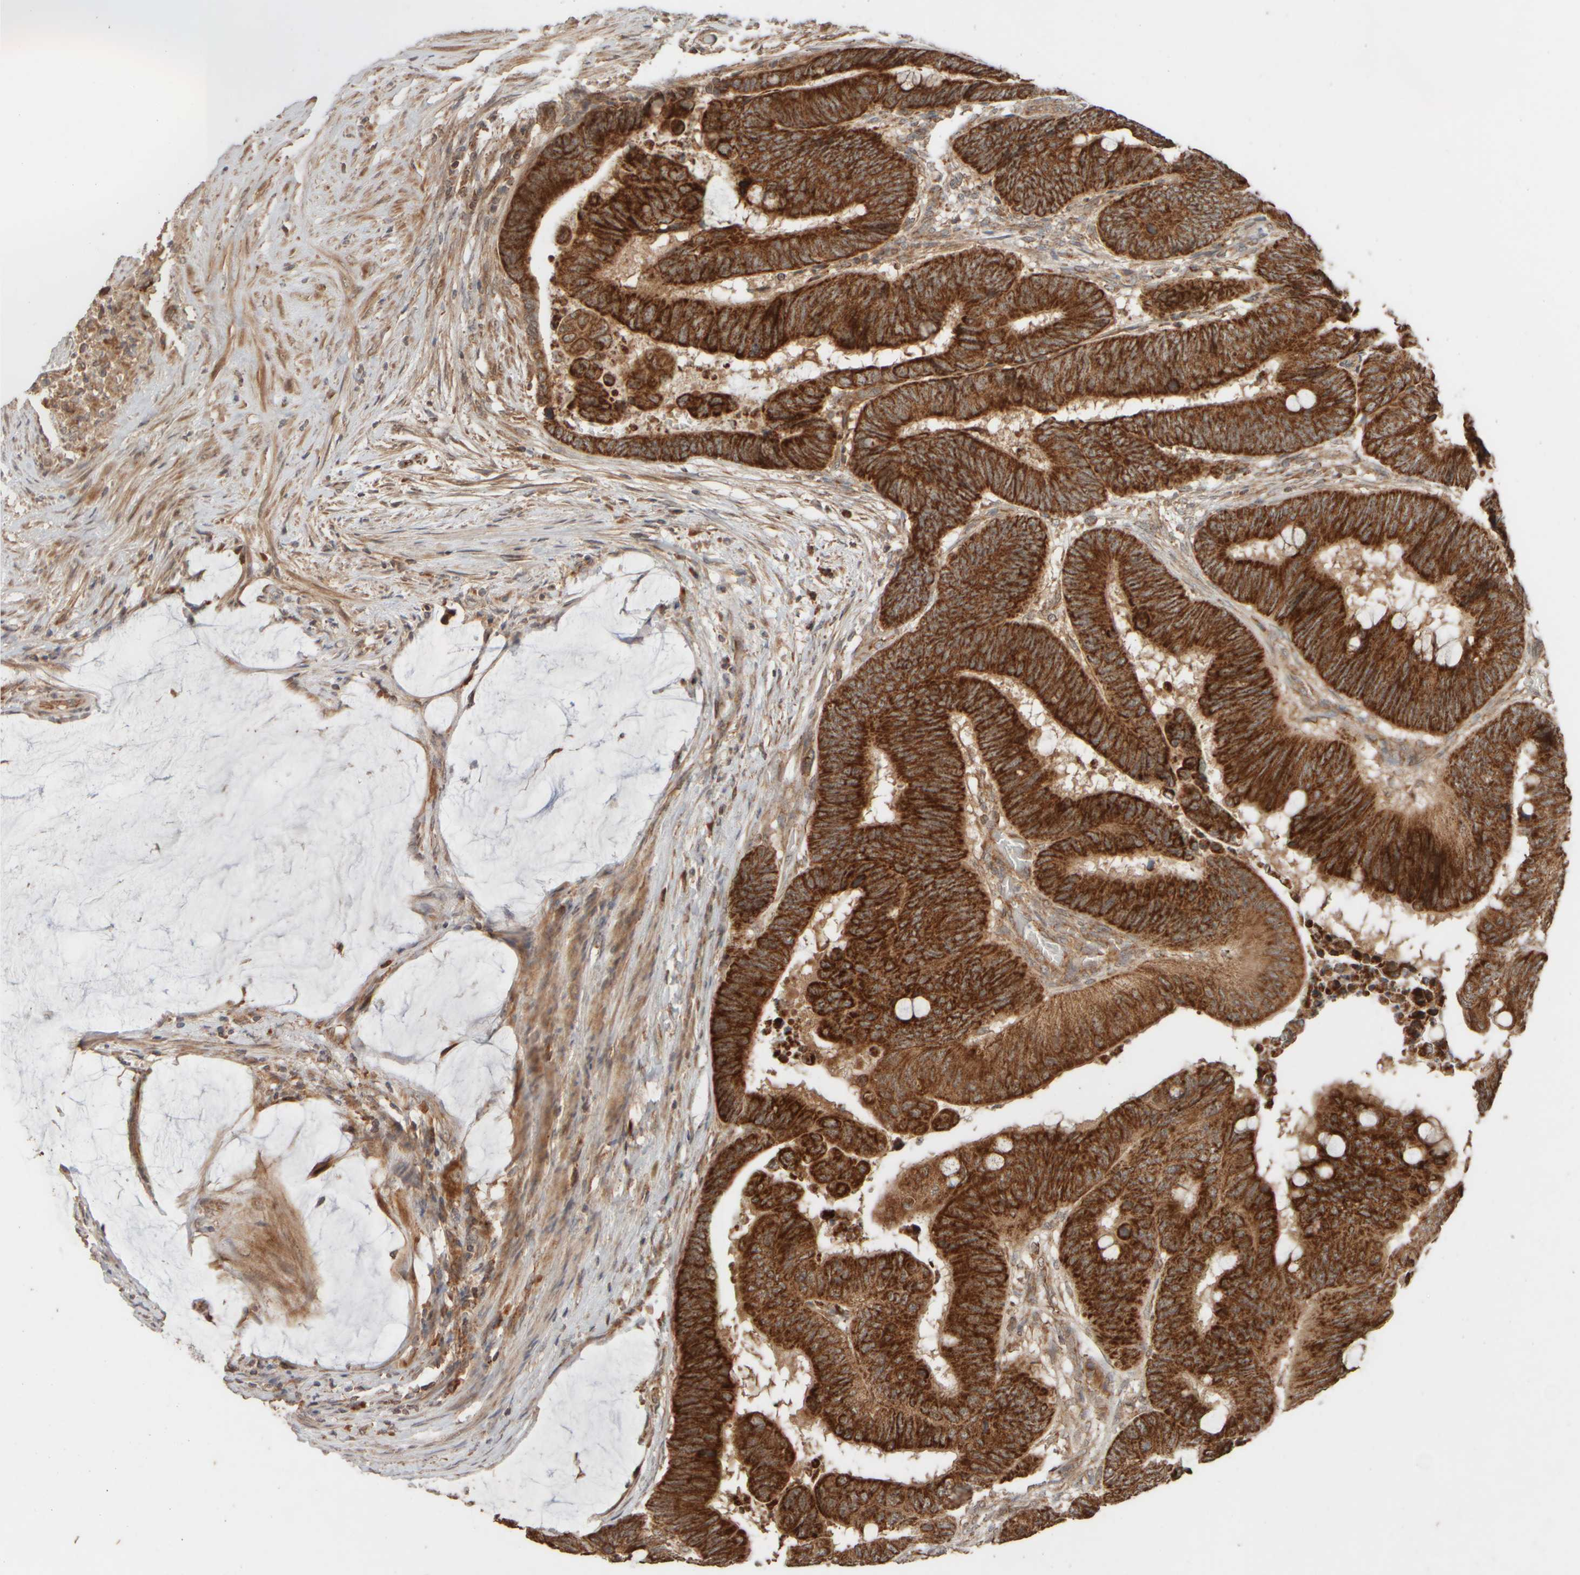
{"staining": {"intensity": "strong", "quantity": ">75%", "location": "cytoplasmic/membranous"}, "tissue": "colorectal cancer", "cell_type": "Tumor cells", "image_type": "cancer", "snomed": [{"axis": "morphology", "description": "Normal tissue, NOS"}, {"axis": "morphology", "description": "Adenocarcinoma, NOS"}, {"axis": "topography", "description": "Rectum"}], "caption": "The image exhibits staining of adenocarcinoma (colorectal), revealing strong cytoplasmic/membranous protein staining (brown color) within tumor cells.", "gene": "EIF2B3", "patient": {"sex": "male", "age": 92}}